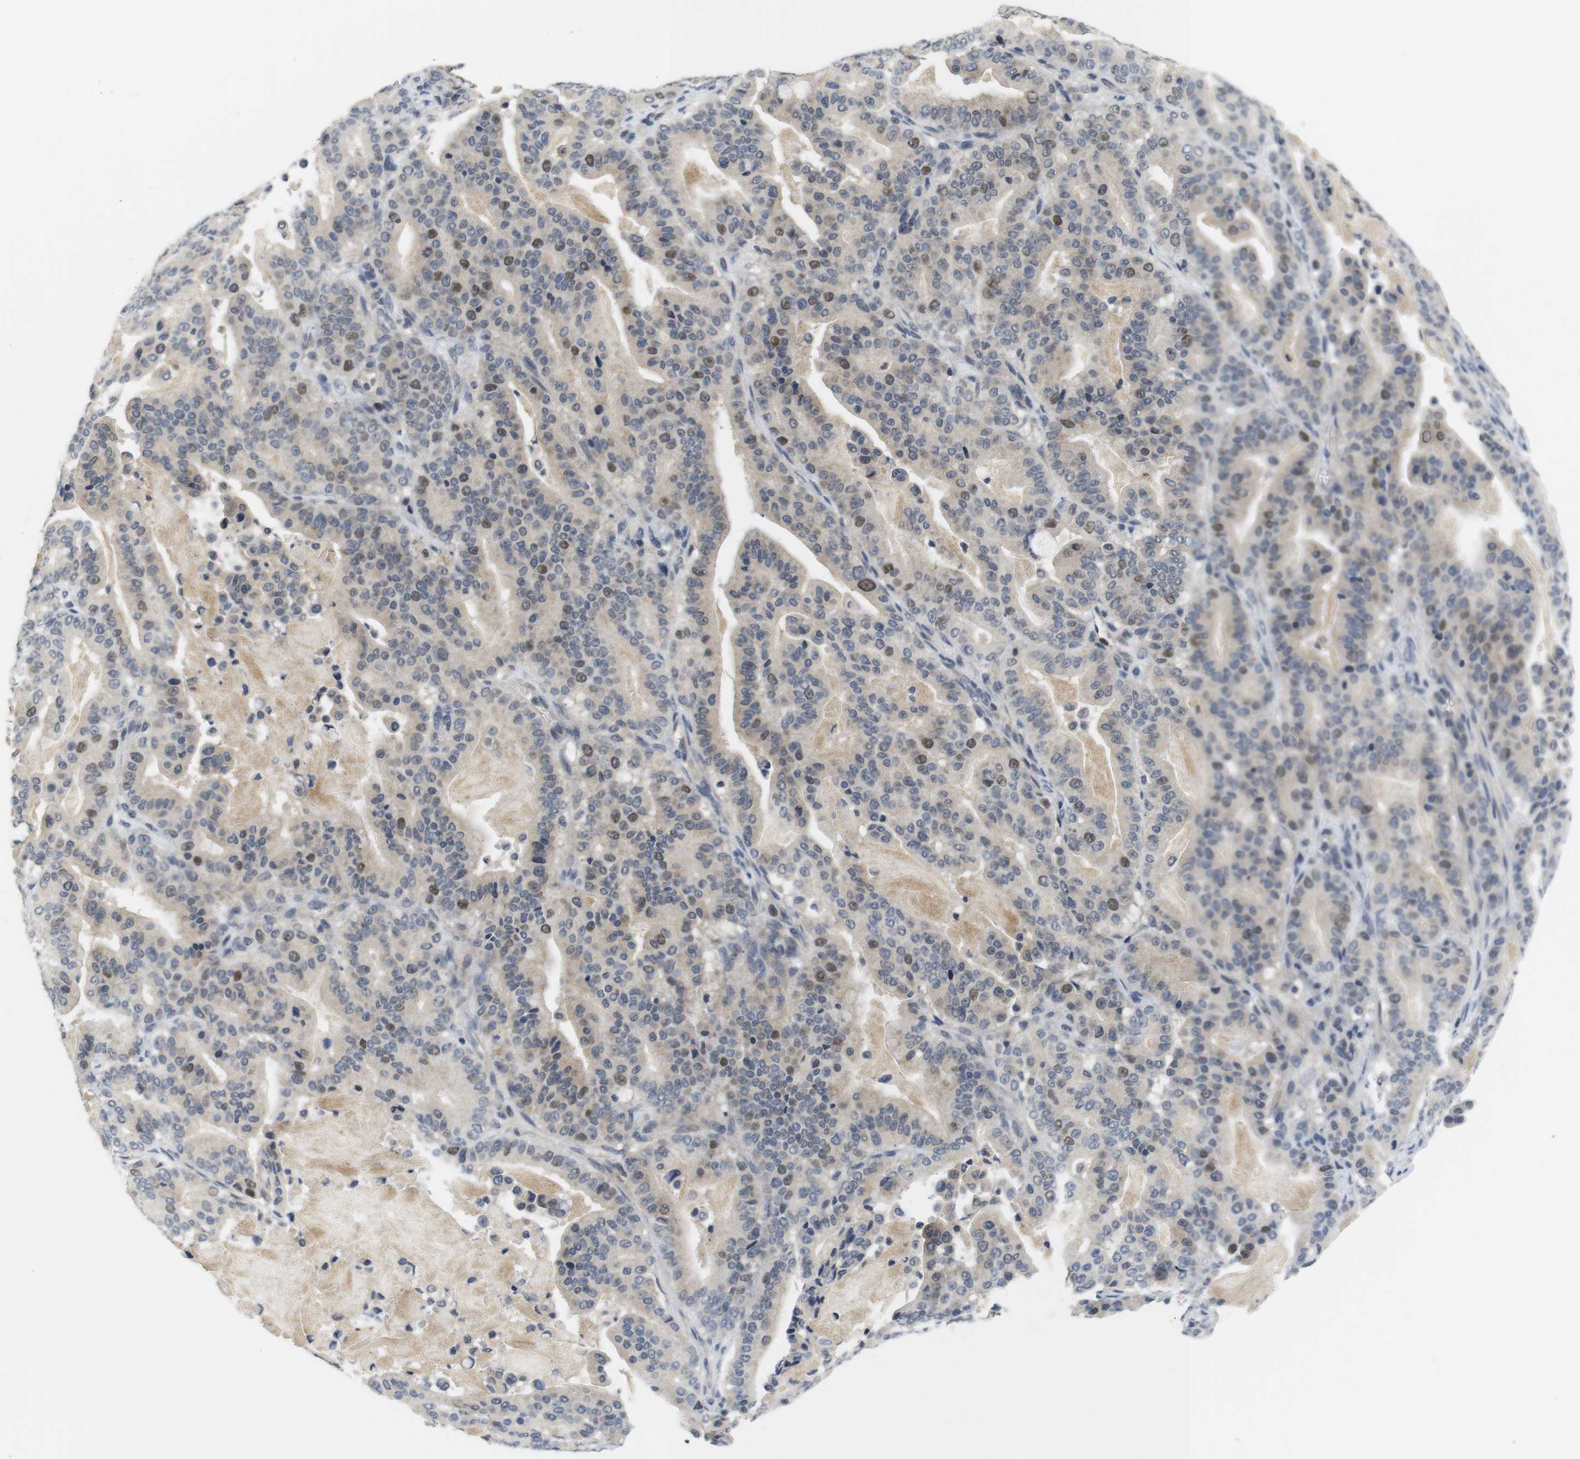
{"staining": {"intensity": "moderate", "quantity": "<25%", "location": "nuclear"}, "tissue": "pancreatic cancer", "cell_type": "Tumor cells", "image_type": "cancer", "snomed": [{"axis": "morphology", "description": "Adenocarcinoma, NOS"}, {"axis": "topography", "description": "Pancreas"}], "caption": "Protein expression by immunohistochemistry (IHC) displays moderate nuclear staining in about <25% of tumor cells in adenocarcinoma (pancreatic).", "gene": "SKP2", "patient": {"sex": "male", "age": 63}}